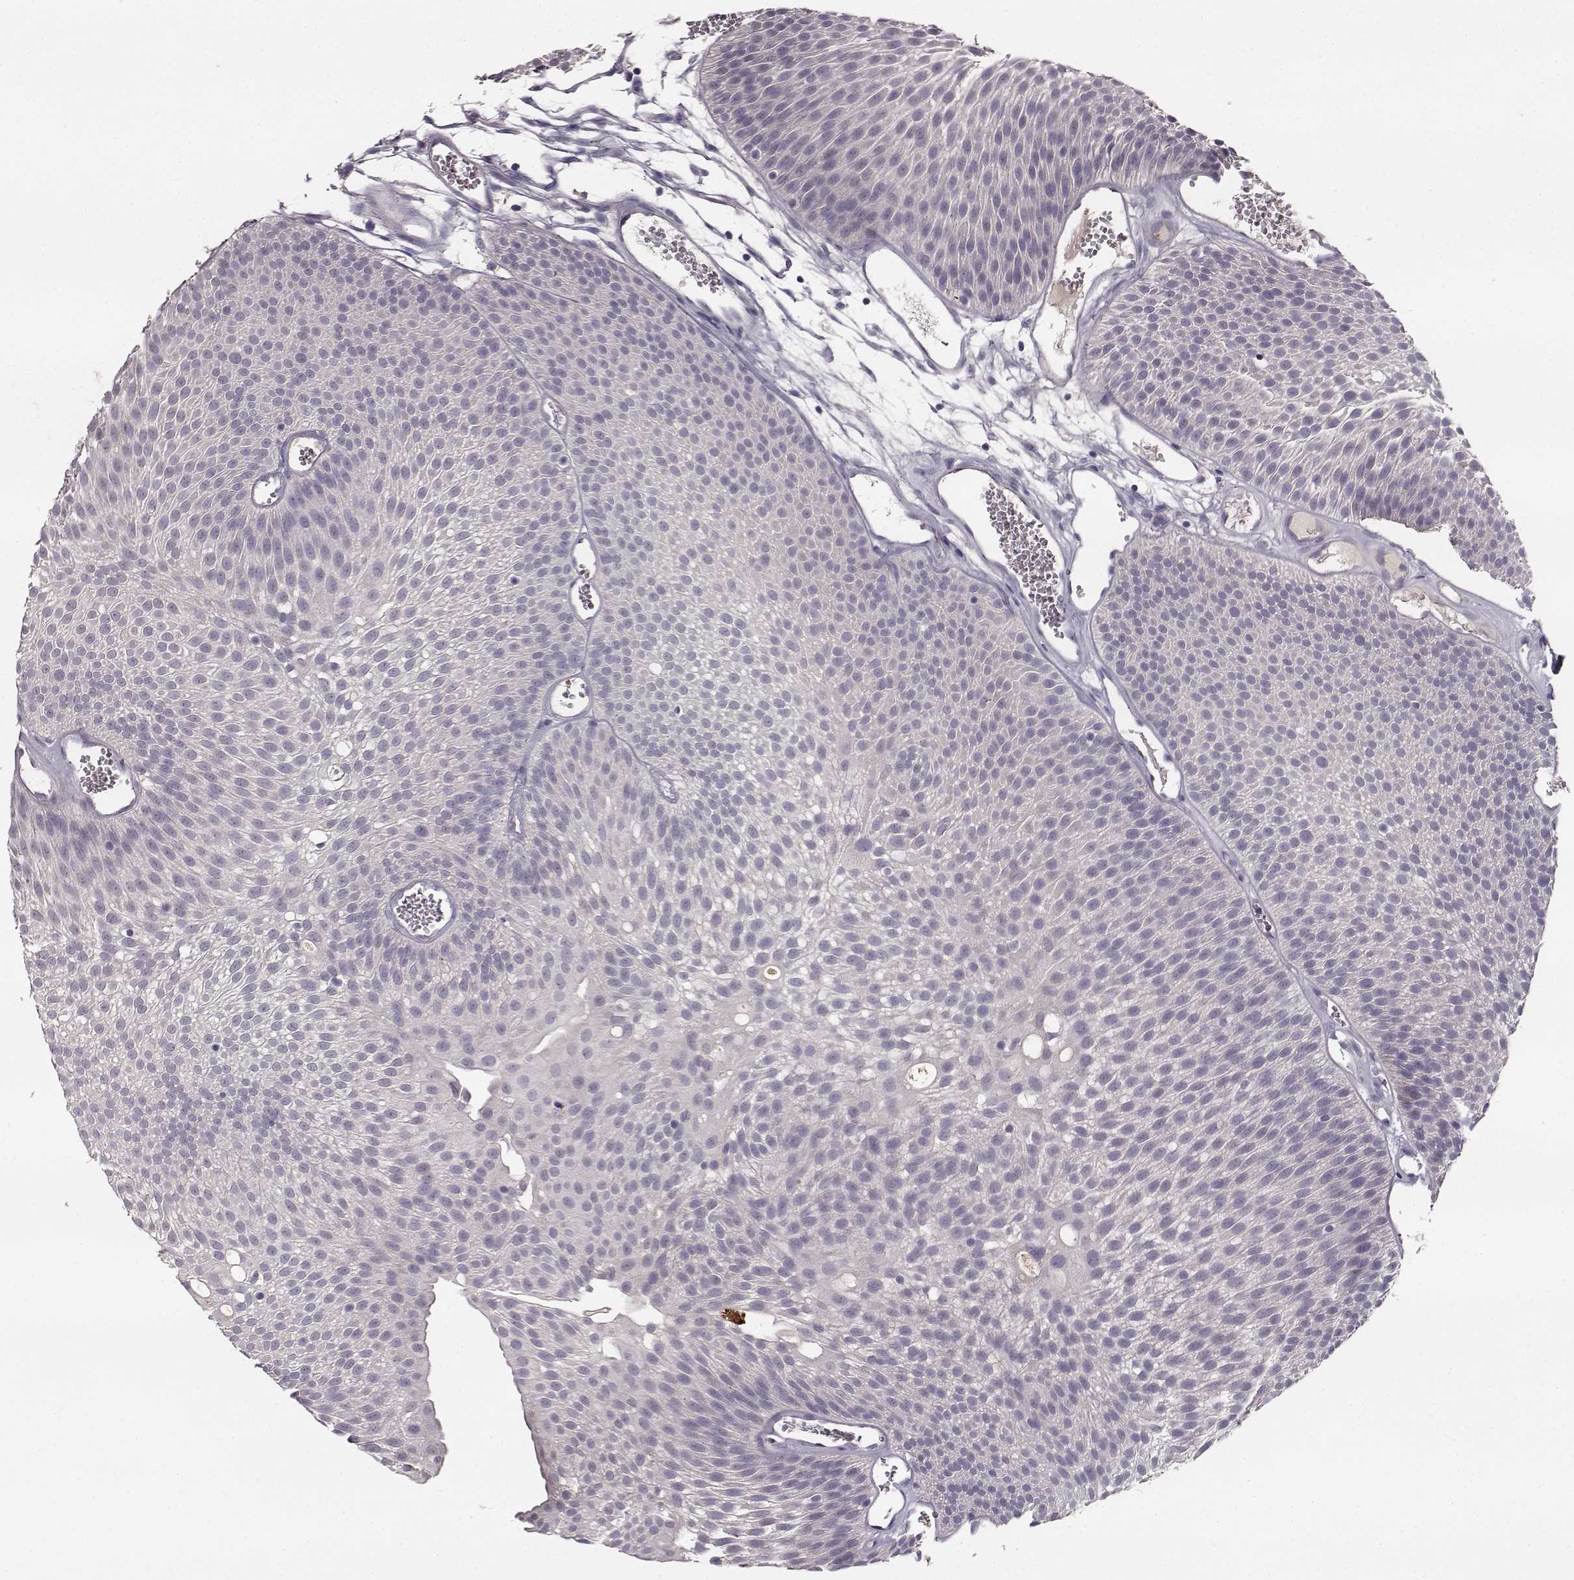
{"staining": {"intensity": "negative", "quantity": "none", "location": "none"}, "tissue": "urothelial cancer", "cell_type": "Tumor cells", "image_type": "cancer", "snomed": [{"axis": "morphology", "description": "Urothelial carcinoma, Low grade"}, {"axis": "topography", "description": "Urinary bladder"}], "caption": "Immunohistochemical staining of urothelial cancer demonstrates no significant positivity in tumor cells.", "gene": "YJEFN3", "patient": {"sex": "male", "age": 52}}